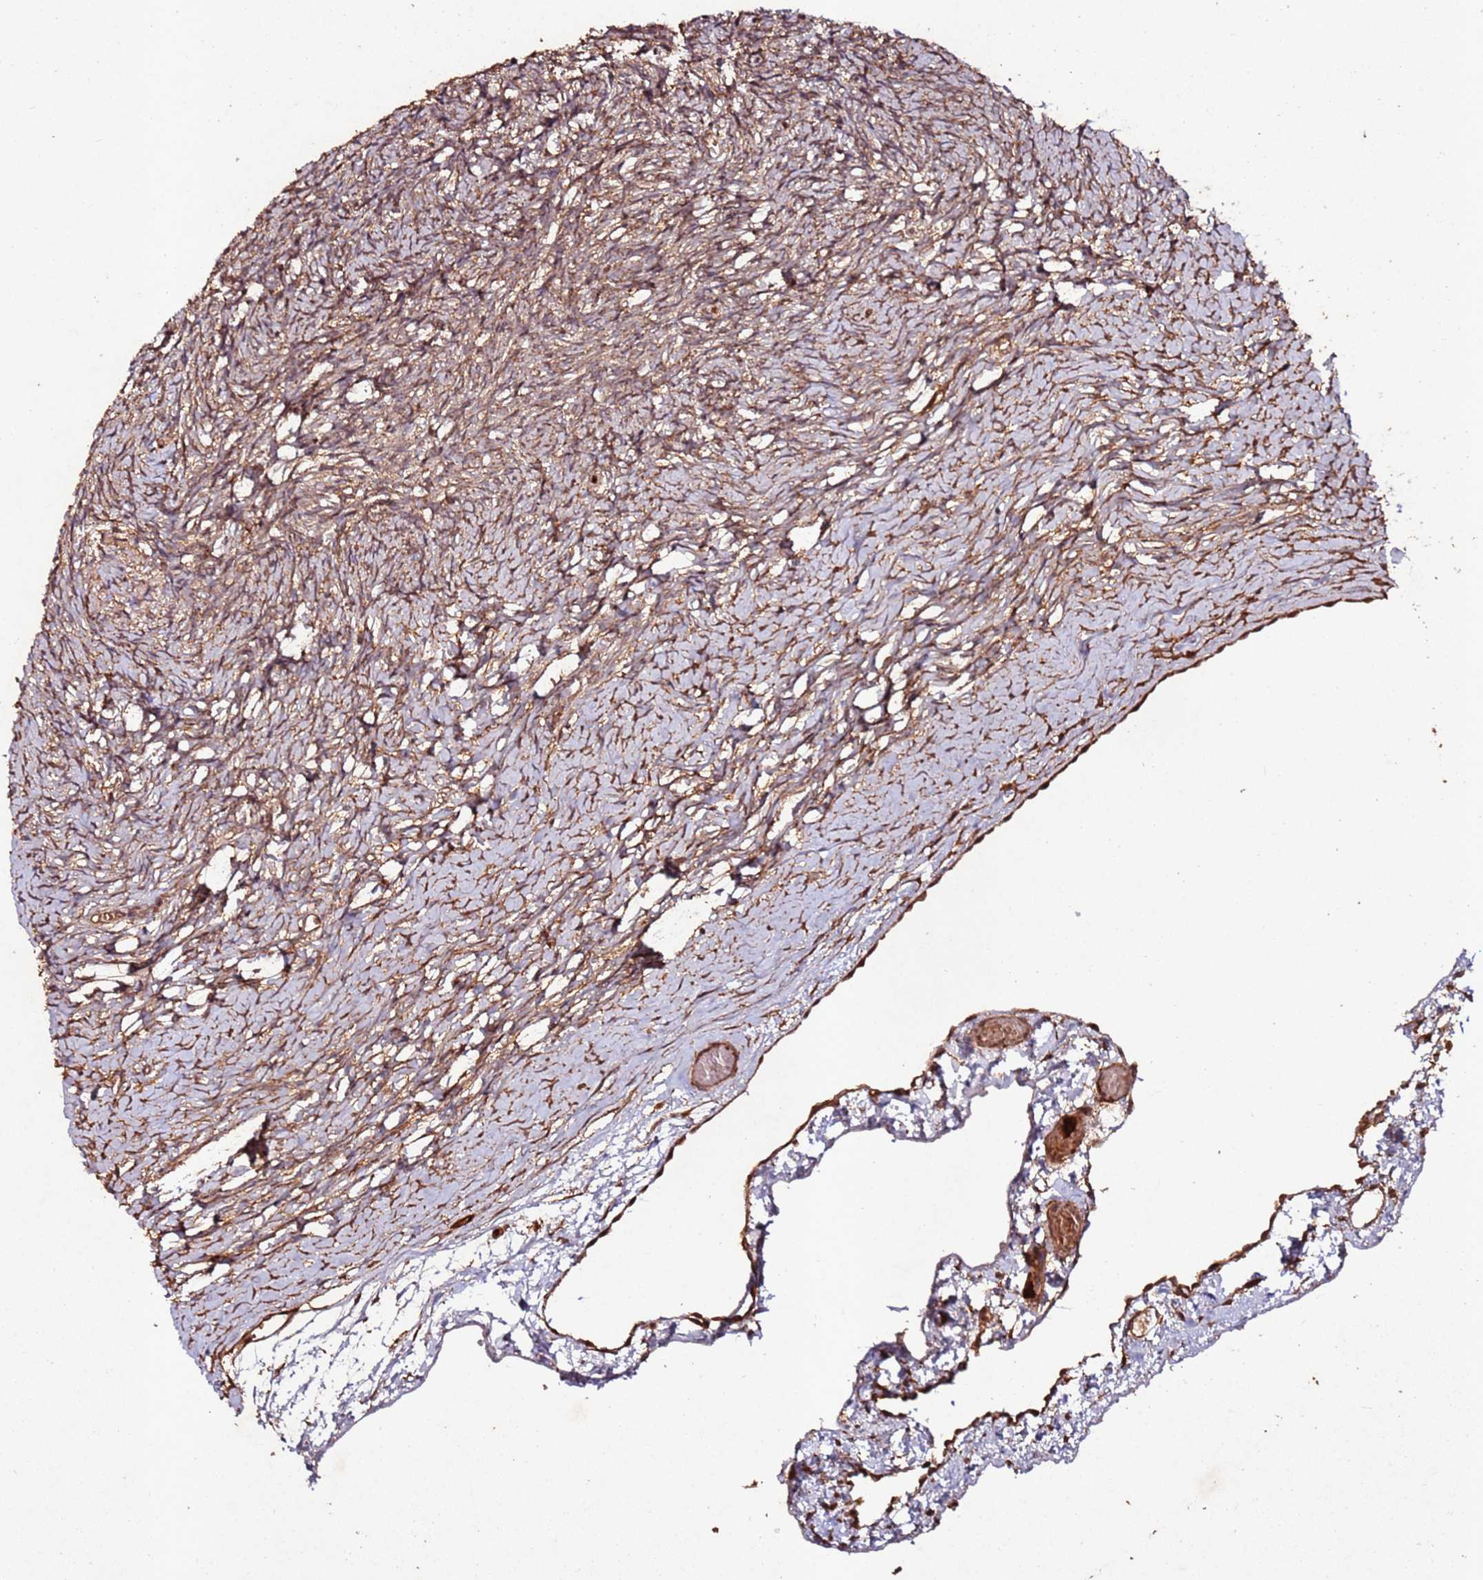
{"staining": {"intensity": "moderate", "quantity": "25%-75%", "location": "cytoplasmic/membranous"}, "tissue": "ovary", "cell_type": "Ovarian stroma cells", "image_type": "normal", "snomed": [{"axis": "morphology", "description": "Normal tissue, NOS"}, {"axis": "topography", "description": "Ovary"}], "caption": "The photomicrograph exhibits a brown stain indicating the presence of a protein in the cytoplasmic/membranous of ovarian stroma cells in ovary. Using DAB (brown) and hematoxylin (blue) stains, captured at high magnification using brightfield microscopy.", "gene": "FAM186A", "patient": {"sex": "female", "age": 39}}